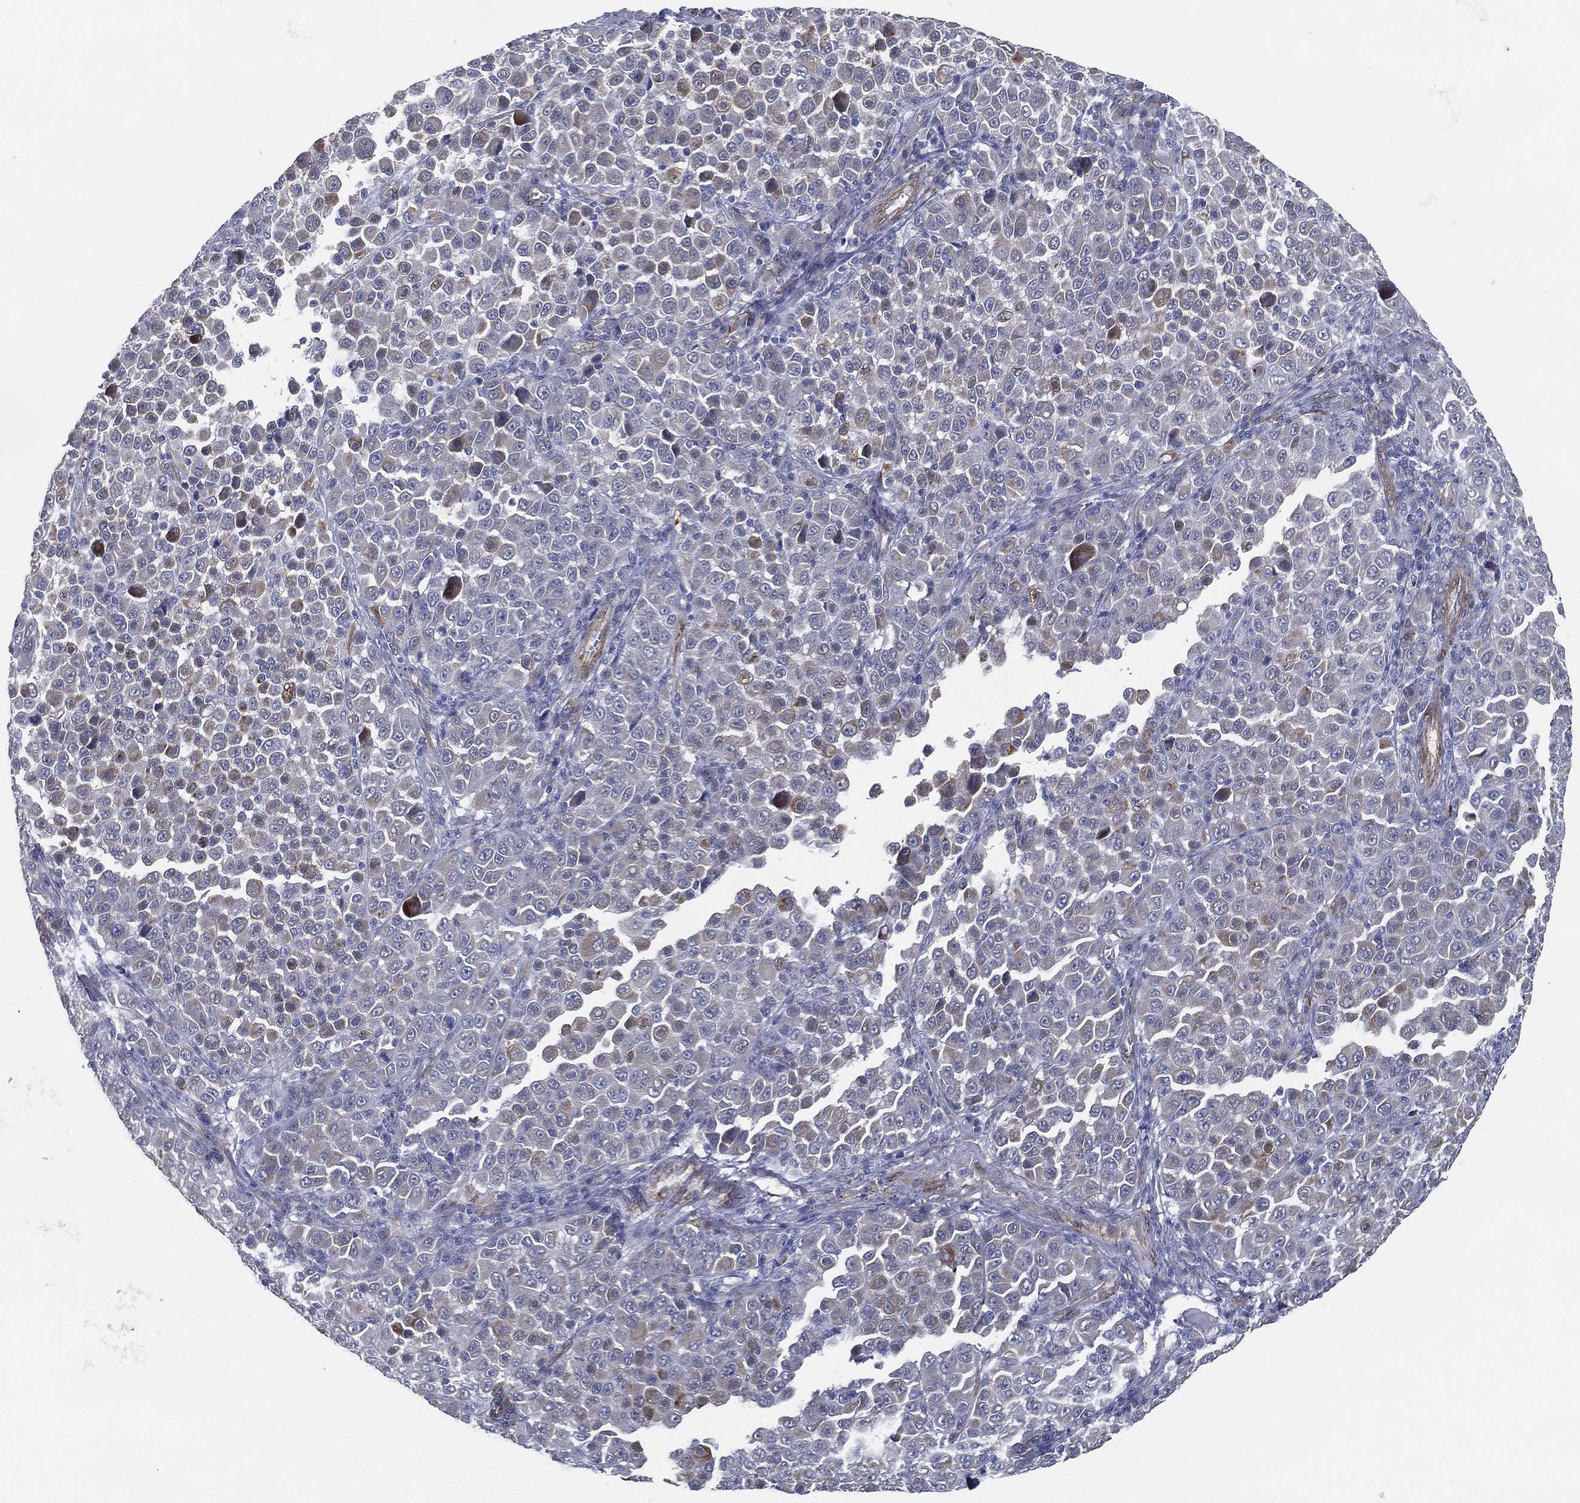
{"staining": {"intensity": "negative", "quantity": "none", "location": "none"}, "tissue": "melanoma", "cell_type": "Tumor cells", "image_type": "cancer", "snomed": [{"axis": "morphology", "description": "Malignant melanoma, NOS"}, {"axis": "topography", "description": "Skin"}], "caption": "A high-resolution photomicrograph shows IHC staining of melanoma, which reveals no significant expression in tumor cells.", "gene": "LRRC56", "patient": {"sex": "female", "age": 57}}